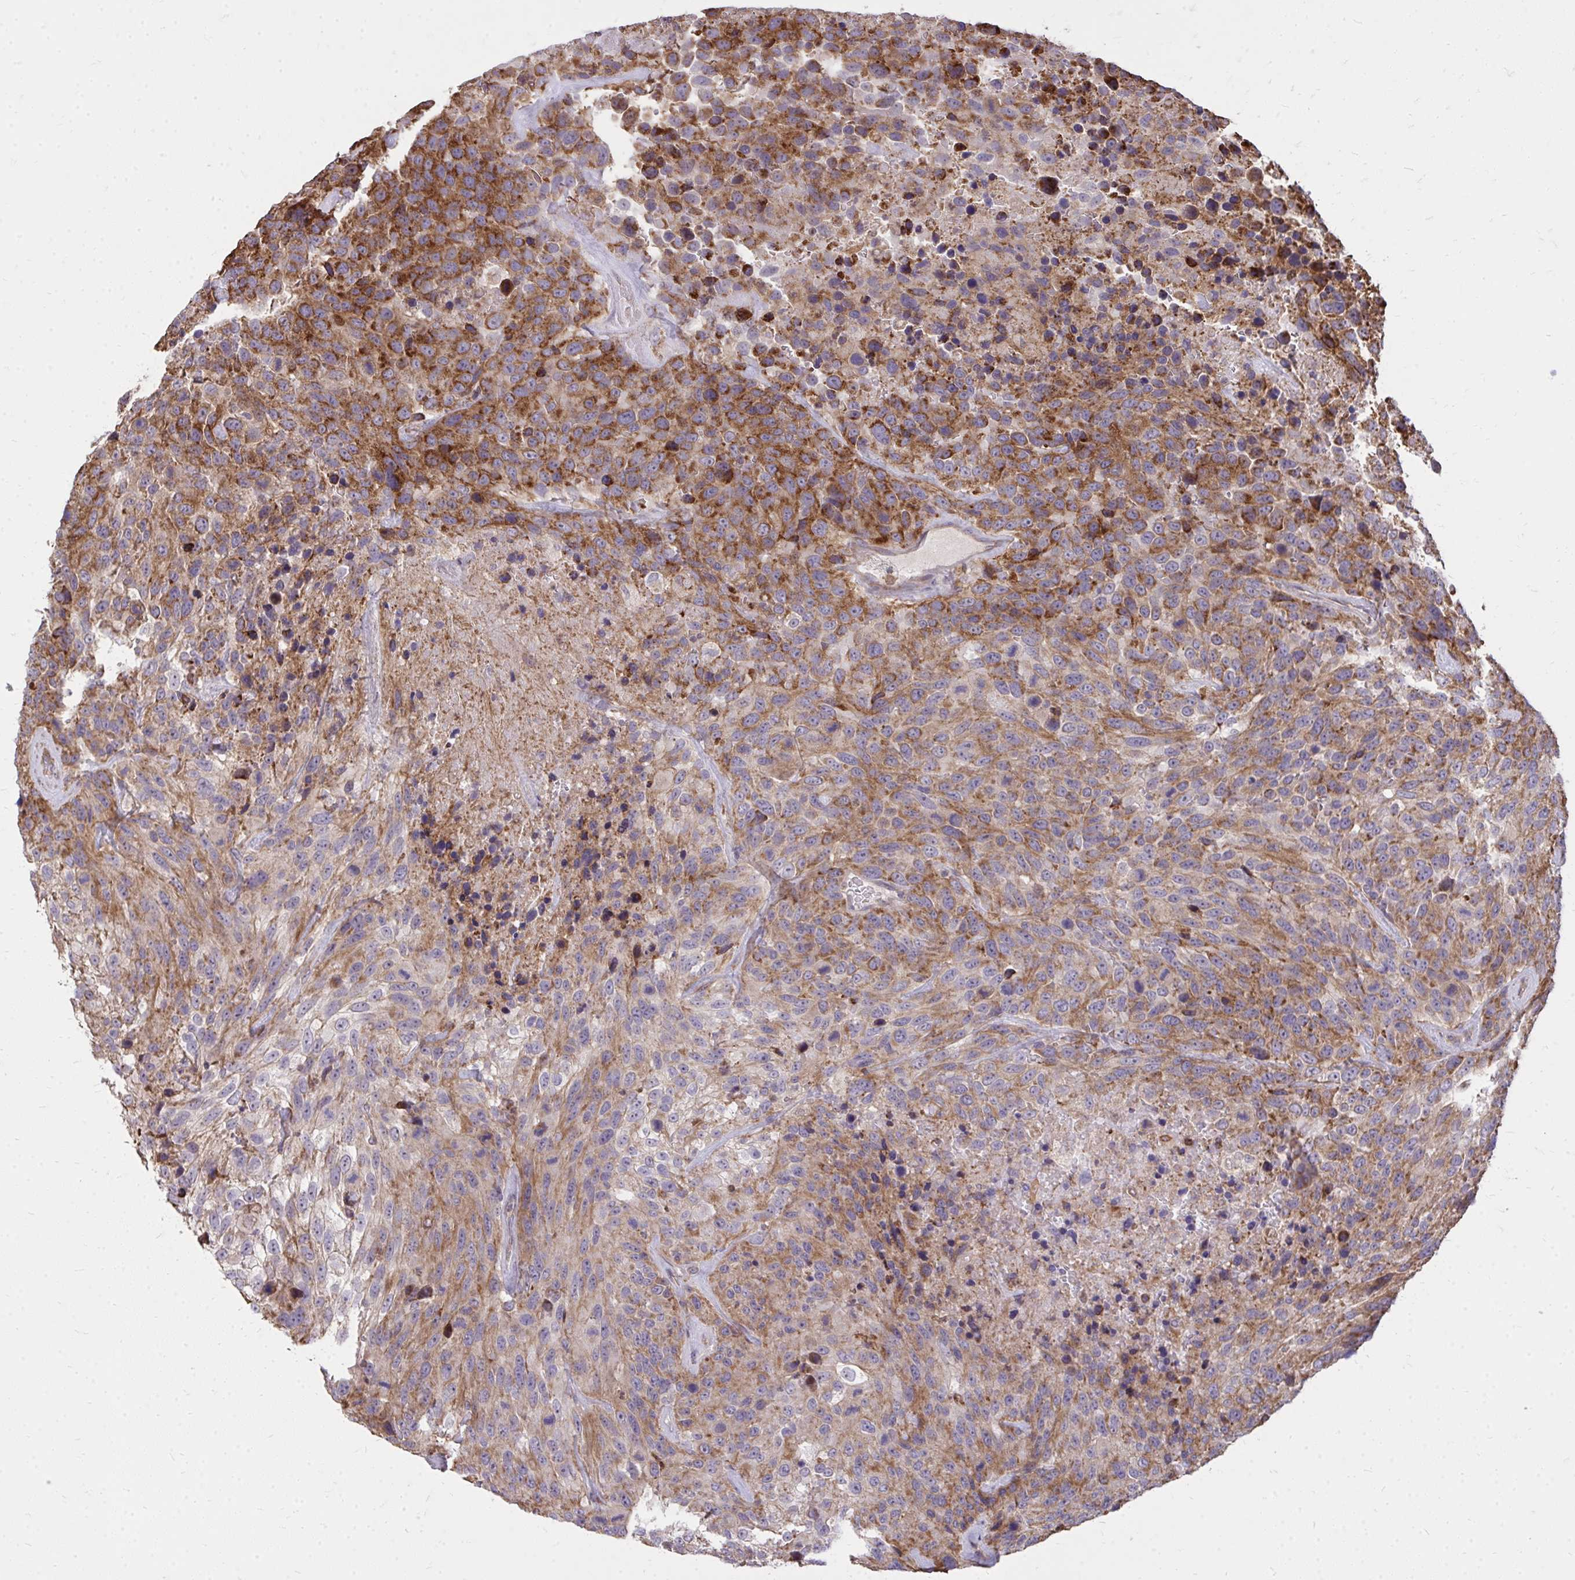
{"staining": {"intensity": "strong", "quantity": "25%-75%", "location": "cytoplasmic/membranous"}, "tissue": "urothelial cancer", "cell_type": "Tumor cells", "image_type": "cancer", "snomed": [{"axis": "morphology", "description": "Urothelial carcinoma, High grade"}, {"axis": "topography", "description": "Urinary bladder"}], "caption": "Immunohistochemistry (IHC) (DAB (3,3'-diaminobenzidine)) staining of human urothelial cancer reveals strong cytoplasmic/membranous protein positivity in about 25%-75% of tumor cells.", "gene": "SLC7A5", "patient": {"sex": "female", "age": 70}}